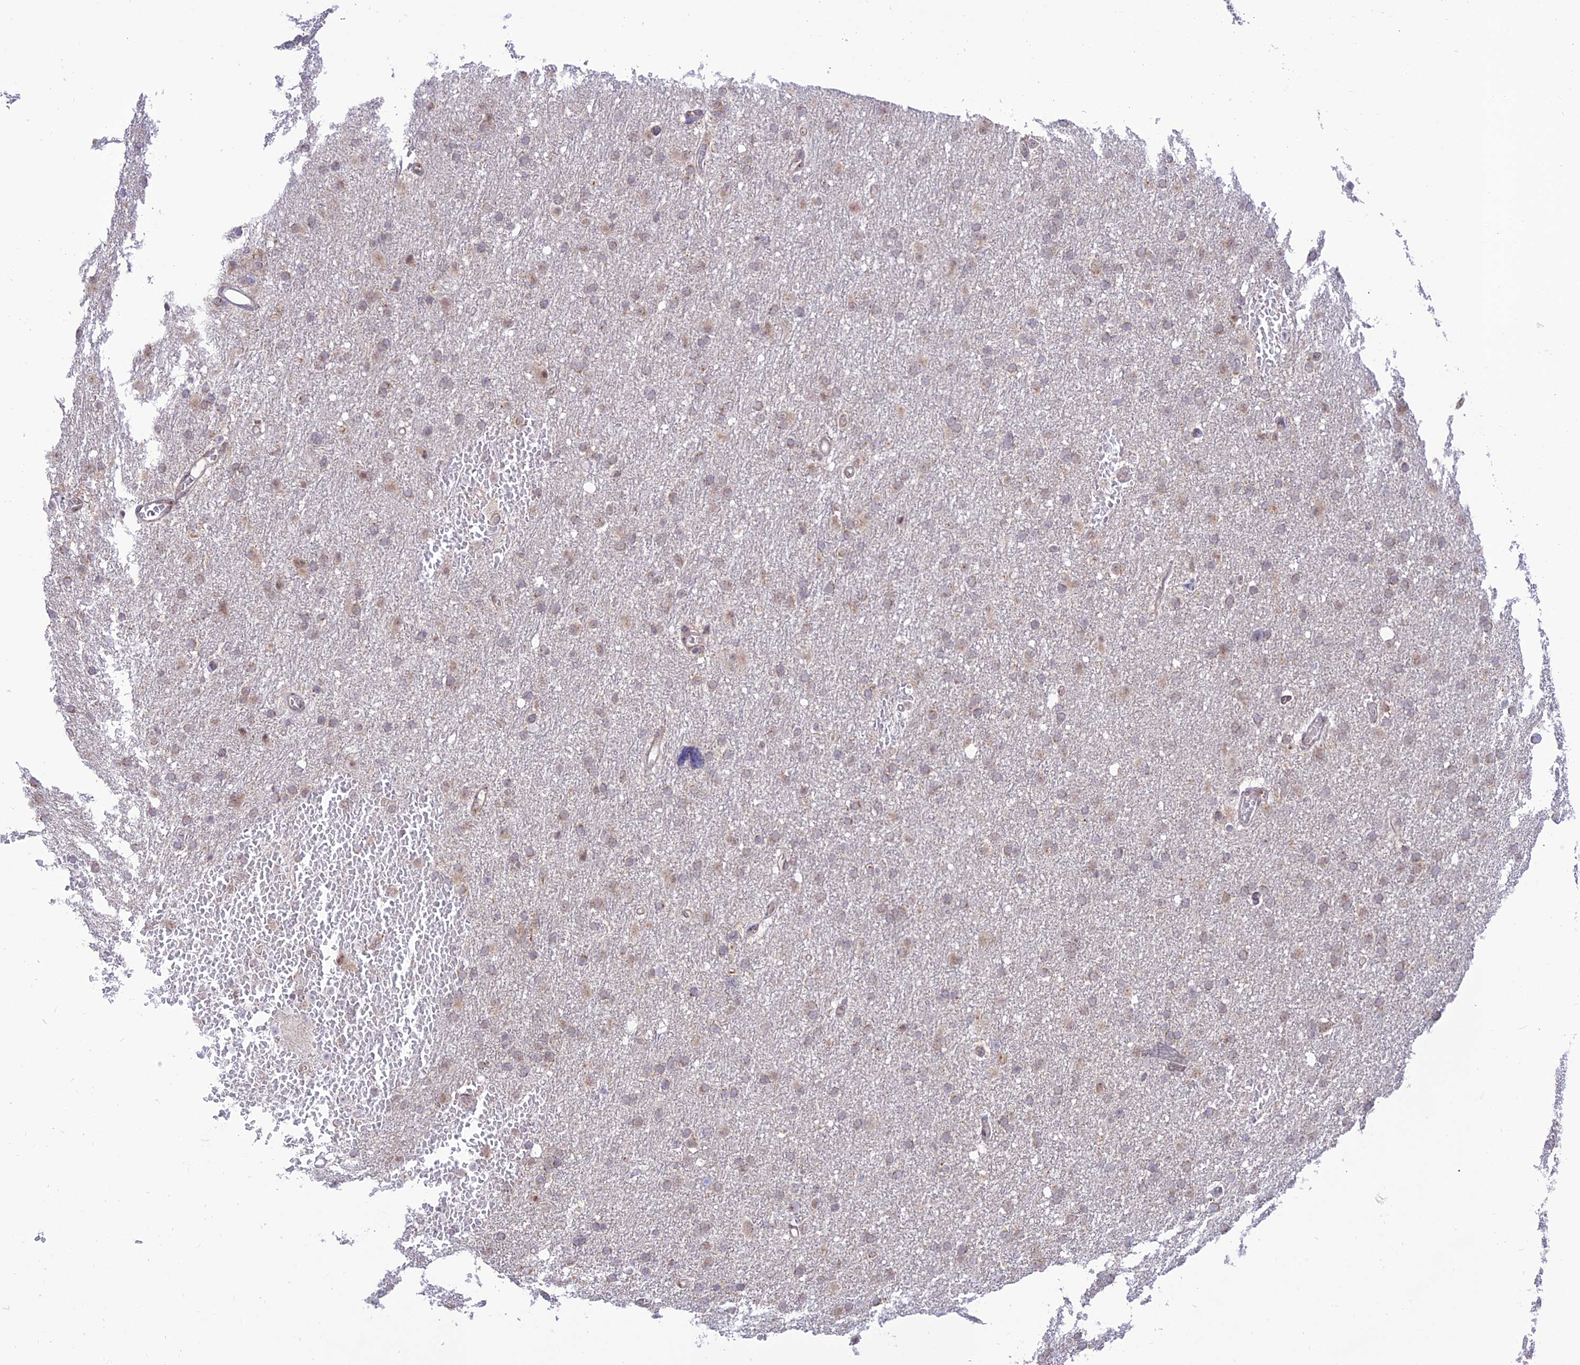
{"staining": {"intensity": "weak", "quantity": ">75%", "location": "cytoplasmic/membranous"}, "tissue": "glioma", "cell_type": "Tumor cells", "image_type": "cancer", "snomed": [{"axis": "morphology", "description": "Glioma, malignant, High grade"}, {"axis": "topography", "description": "Cerebral cortex"}], "caption": "Immunohistochemistry (IHC) (DAB (3,3'-diaminobenzidine)) staining of human glioma reveals weak cytoplasmic/membranous protein expression in about >75% of tumor cells. Immunohistochemistry (IHC) stains the protein of interest in brown and the nuclei are stained blue.", "gene": "GOLGA3", "patient": {"sex": "female", "age": 36}}